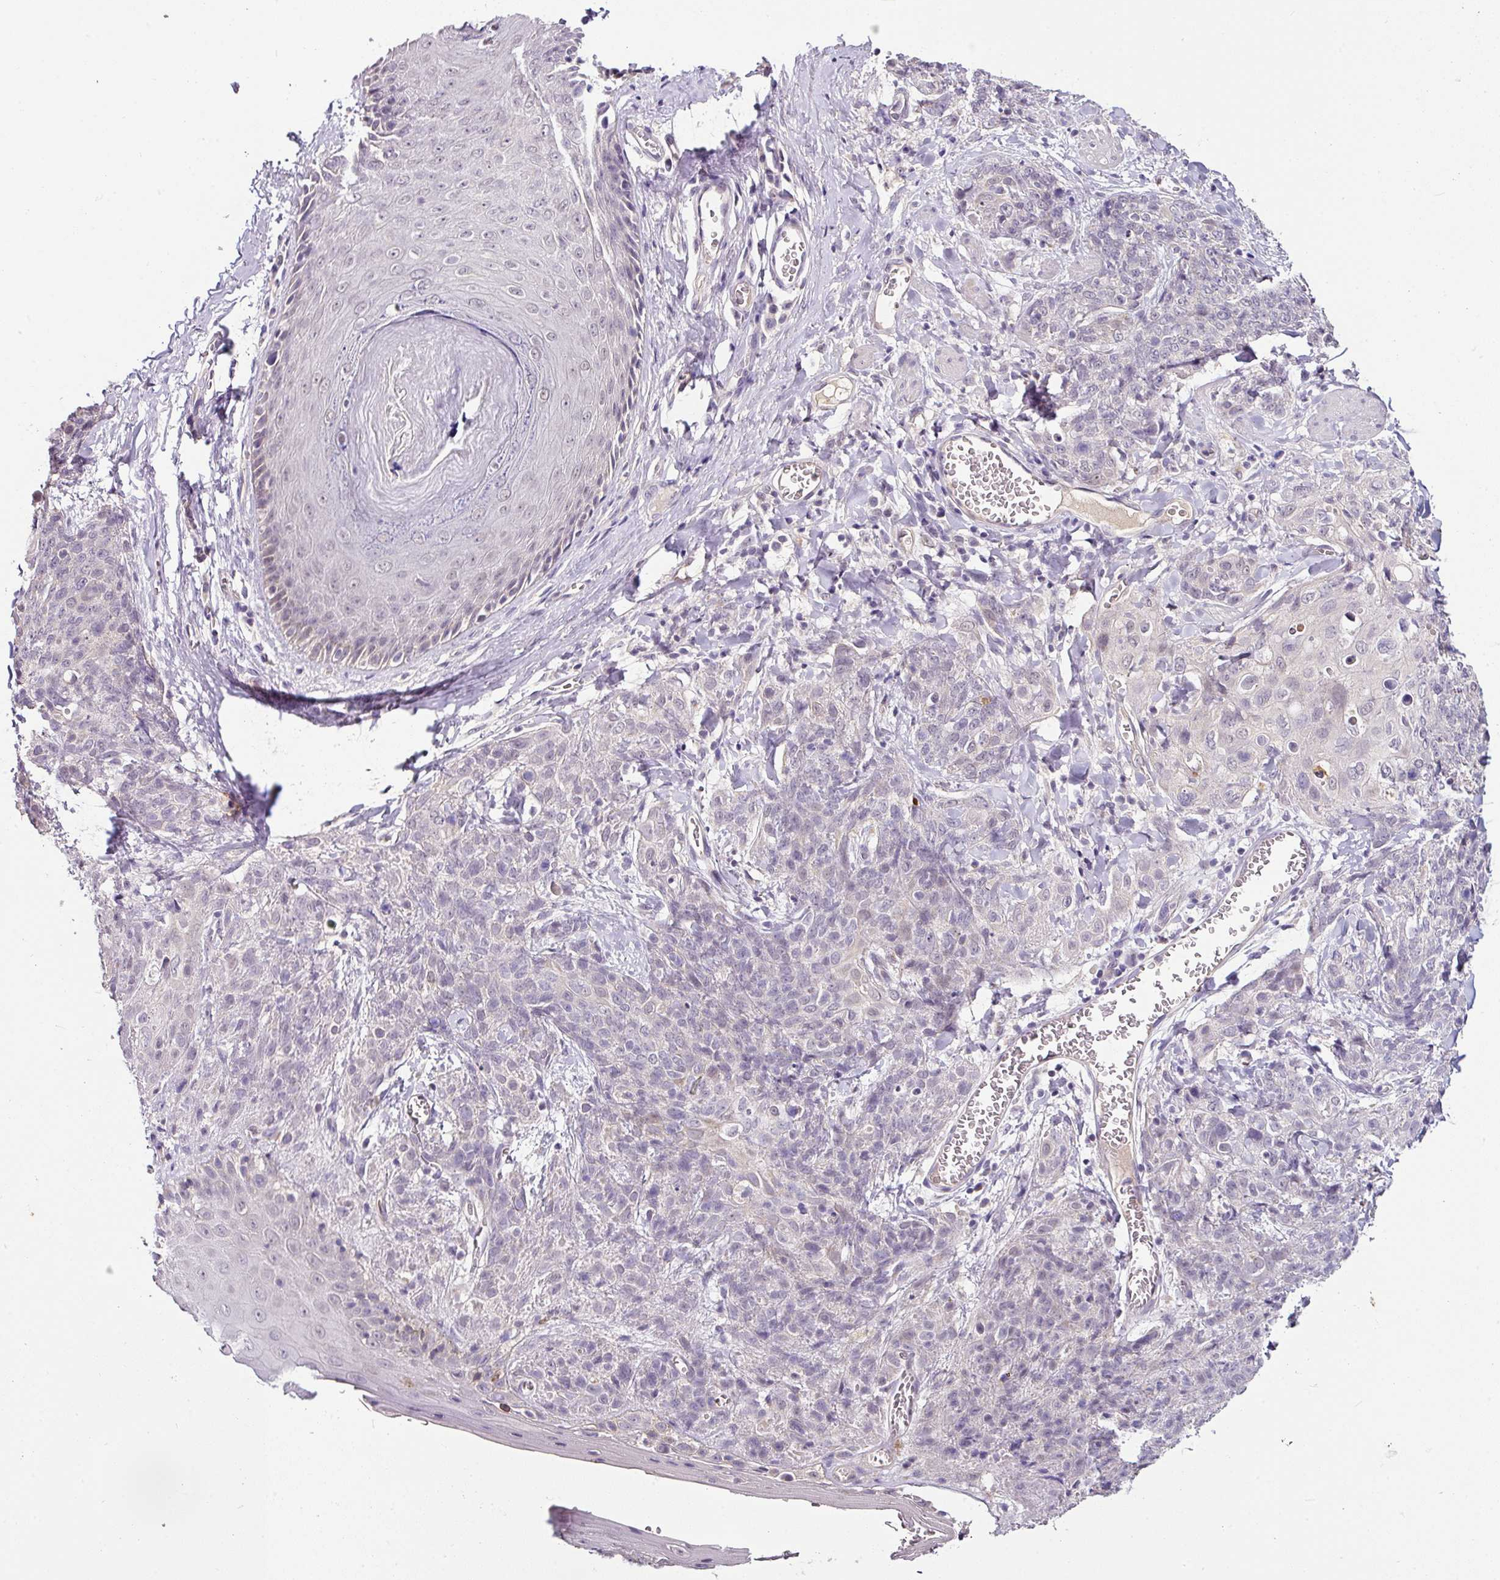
{"staining": {"intensity": "negative", "quantity": "none", "location": "none"}, "tissue": "skin cancer", "cell_type": "Tumor cells", "image_type": "cancer", "snomed": [{"axis": "morphology", "description": "Squamous cell carcinoma, NOS"}, {"axis": "topography", "description": "Skin"}, {"axis": "topography", "description": "Vulva"}], "caption": "High power microscopy image of an immunohistochemistry (IHC) histopathology image of skin cancer (squamous cell carcinoma), revealing no significant positivity in tumor cells.", "gene": "NAPSA", "patient": {"sex": "female", "age": 85}}